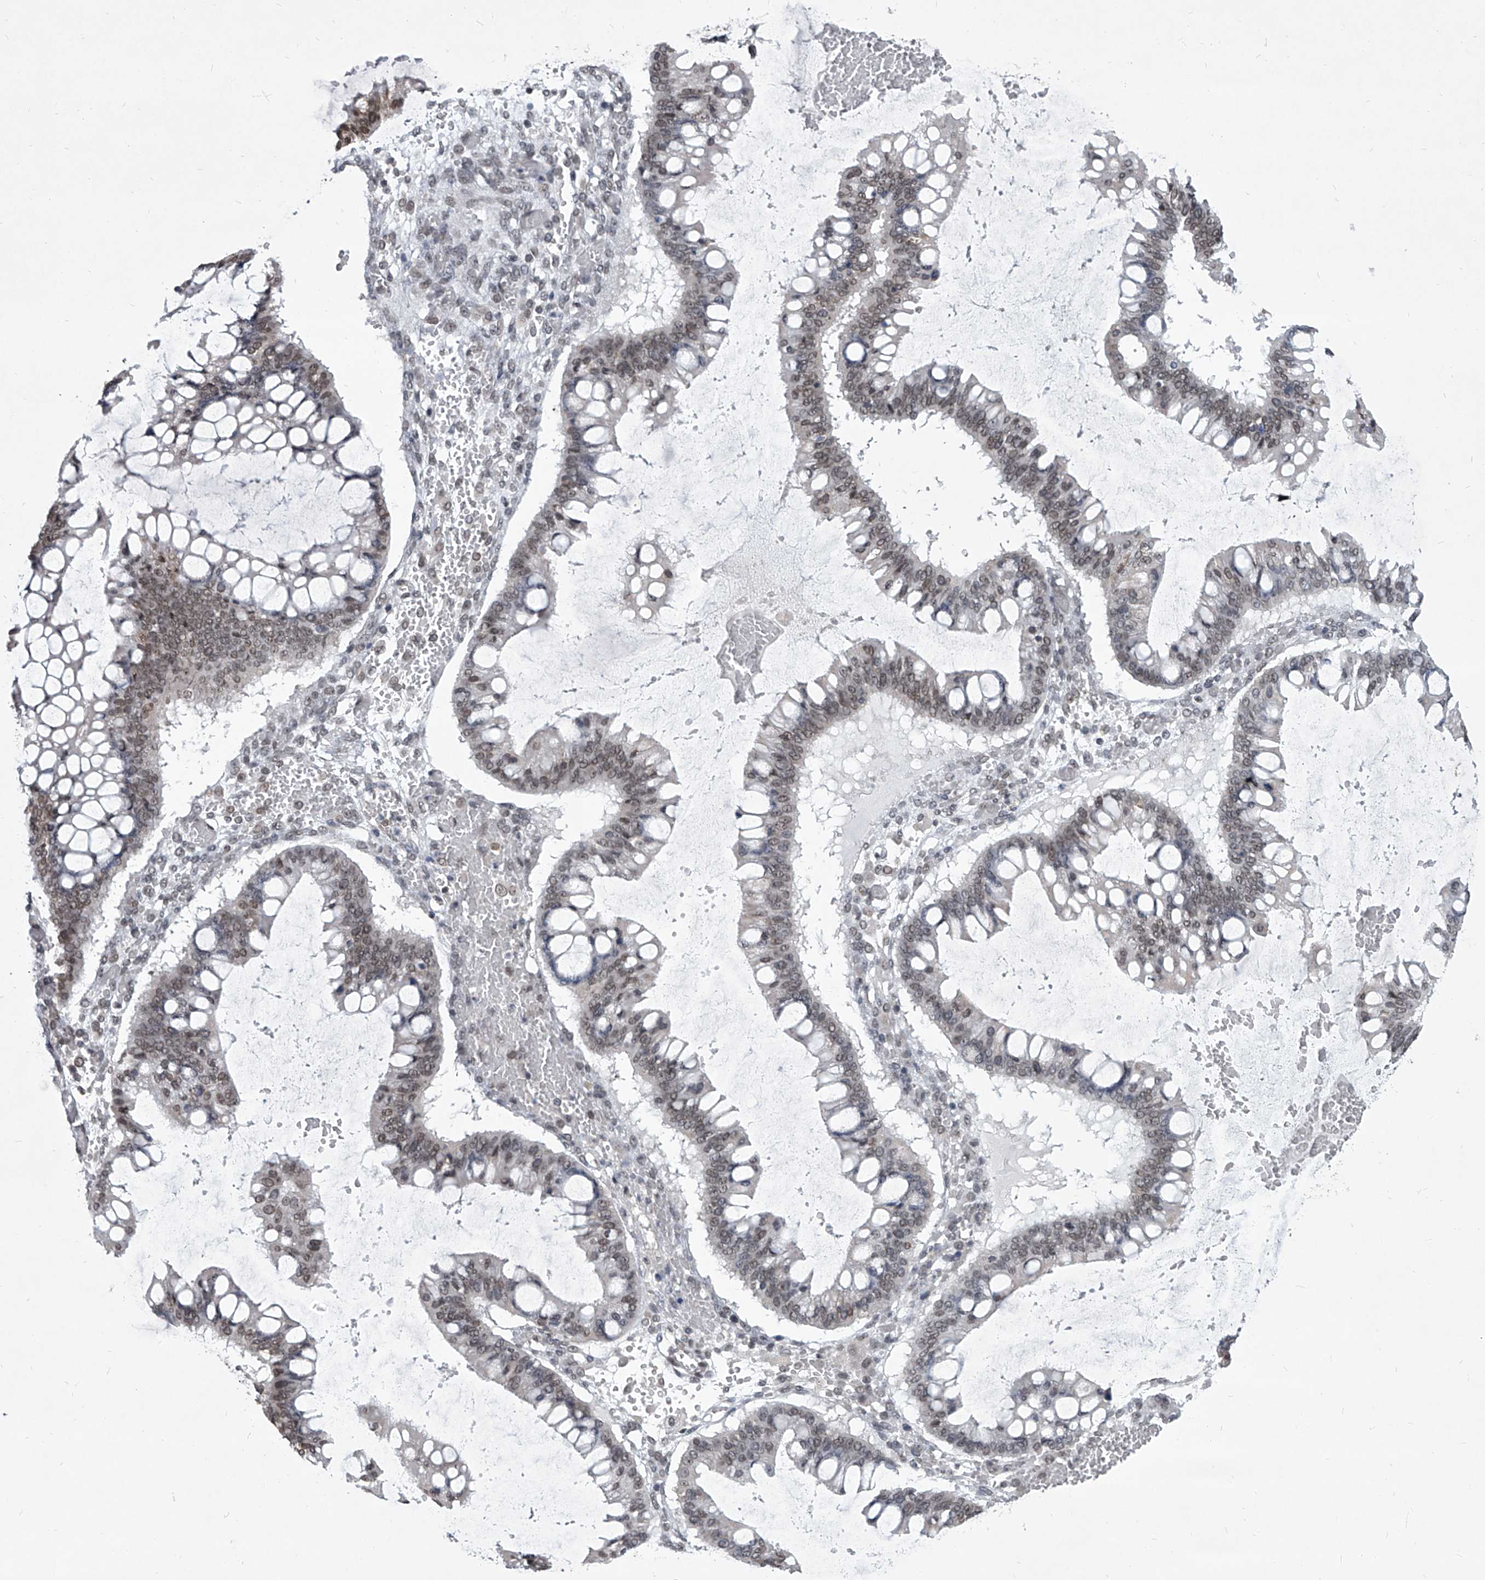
{"staining": {"intensity": "moderate", "quantity": "25%-75%", "location": "nuclear"}, "tissue": "ovarian cancer", "cell_type": "Tumor cells", "image_type": "cancer", "snomed": [{"axis": "morphology", "description": "Cystadenocarcinoma, mucinous, NOS"}, {"axis": "topography", "description": "Ovary"}], "caption": "Moderate nuclear staining for a protein is appreciated in about 25%-75% of tumor cells of ovarian mucinous cystadenocarcinoma using immunohistochemistry (IHC).", "gene": "PPIL4", "patient": {"sex": "female", "age": 73}}